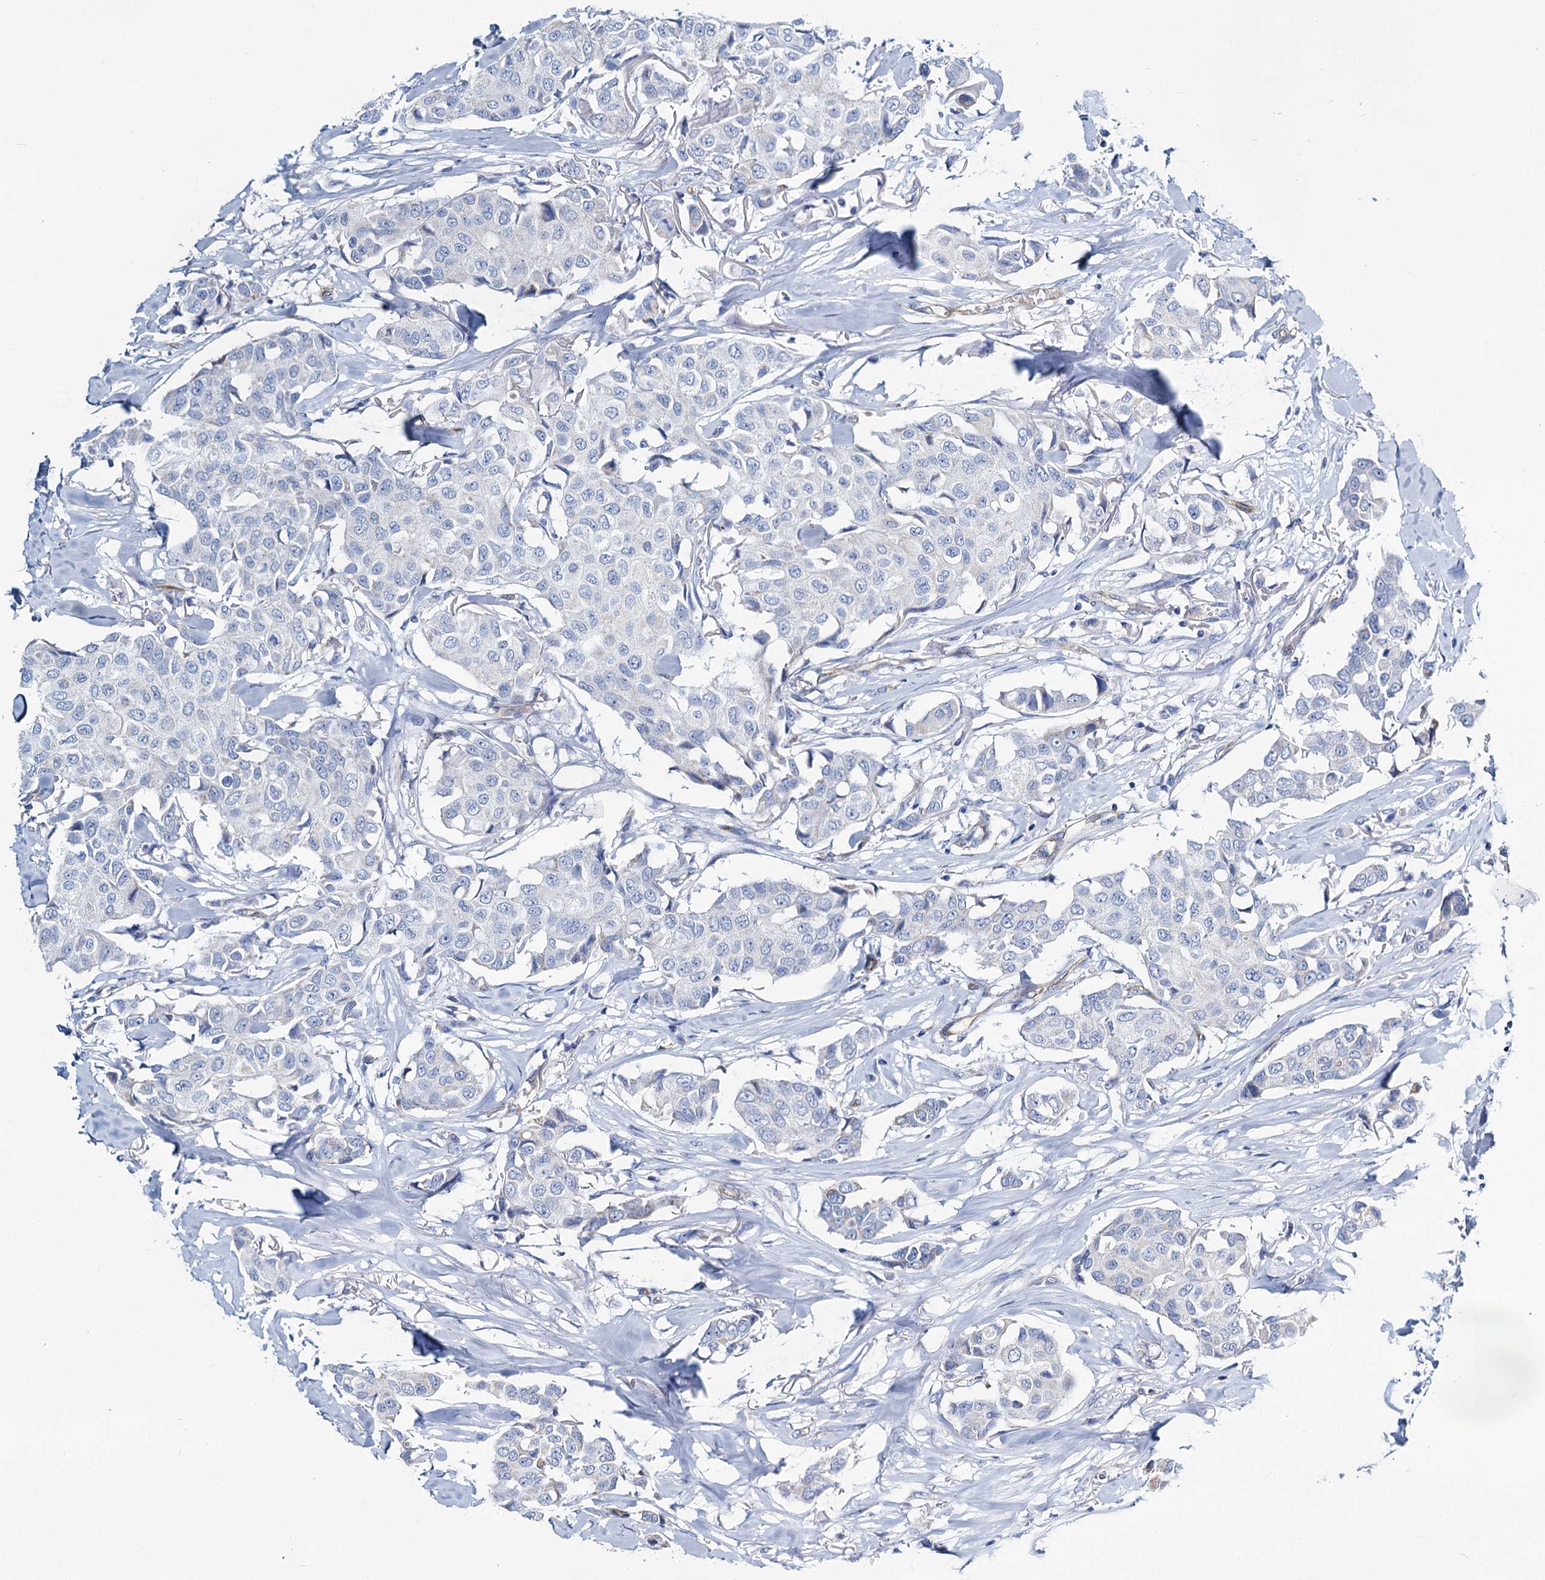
{"staining": {"intensity": "negative", "quantity": "none", "location": "none"}, "tissue": "breast cancer", "cell_type": "Tumor cells", "image_type": "cancer", "snomed": [{"axis": "morphology", "description": "Duct carcinoma"}, {"axis": "topography", "description": "Breast"}], "caption": "Immunohistochemistry photomicrograph of human breast cancer (invasive ductal carcinoma) stained for a protein (brown), which reveals no positivity in tumor cells.", "gene": "SLC1A3", "patient": {"sex": "female", "age": 80}}